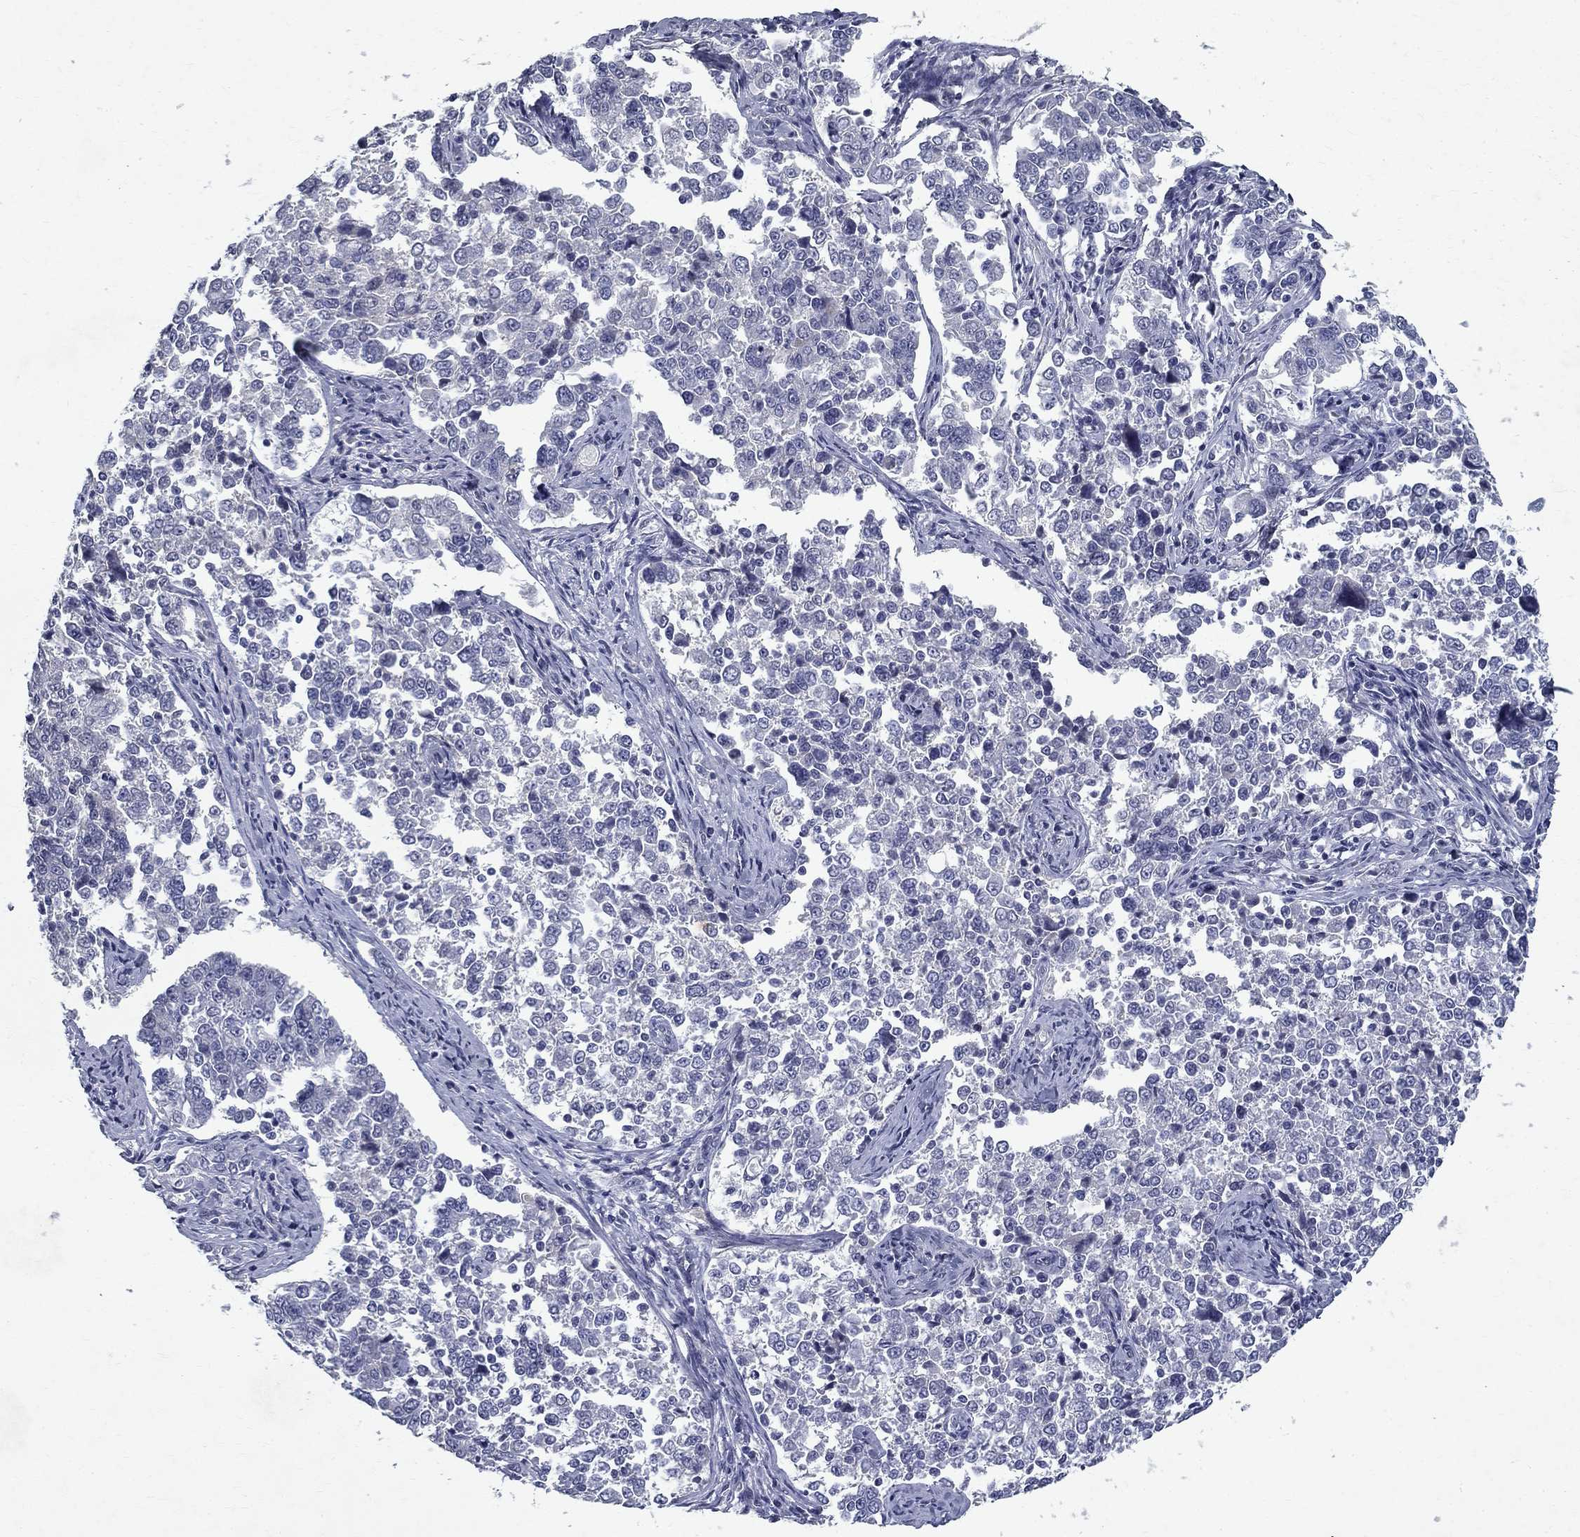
{"staining": {"intensity": "negative", "quantity": "none", "location": "none"}, "tissue": "endometrial cancer", "cell_type": "Tumor cells", "image_type": "cancer", "snomed": [{"axis": "morphology", "description": "Adenocarcinoma, NOS"}, {"axis": "topography", "description": "Endometrium"}], "caption": "IHC of human adenocarcinoma (endometrial) demonstrates no expression in tumor cells.", "gene": "RBFOX1", "patient": {"sex": "female", "age": 43}}